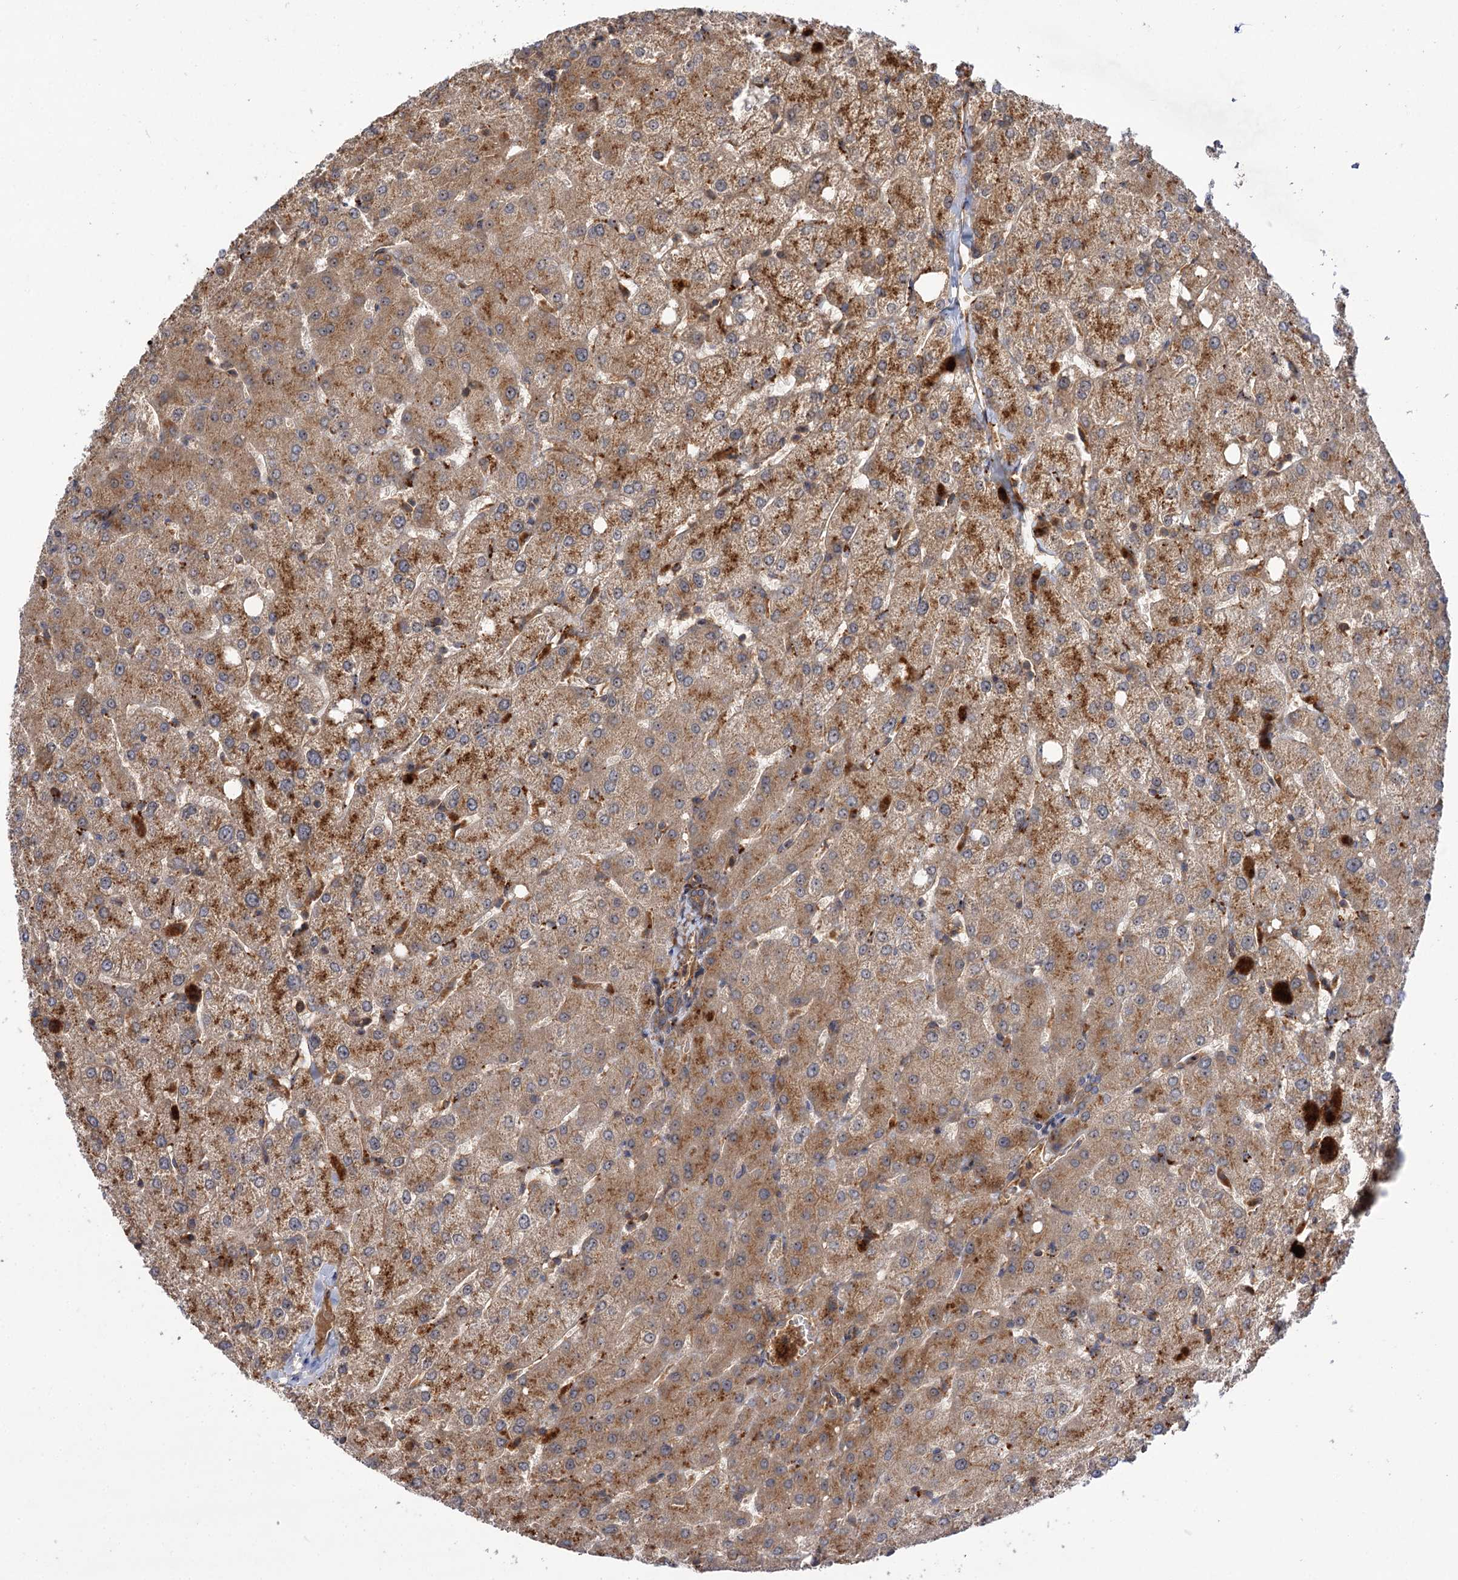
{"staining": {"intensity": "weak", "quantity": ">75%", "location": "cytoplasmic/membranous"}, "tissue": "liver", "cell_type": "Cholangiocytes", "image_type": "normal", "snomed": [{"axis": "morphology", "description": "Normal tissue, NOS"}, {"axis": "topography", "description": "Liver"}], "caption": "Immunohistochemical staining of normal human liver demonstrates weak cytoplasmic/membranous protein staining in approximately >75% of cholangiocytes. The protein of interest is stained brown, and the nuclei are stained in blue (DAB IHC with brightfield microscopy, high magnification).", "gene": "PATL1", "patient": {"sex": "female", "age": 54}}